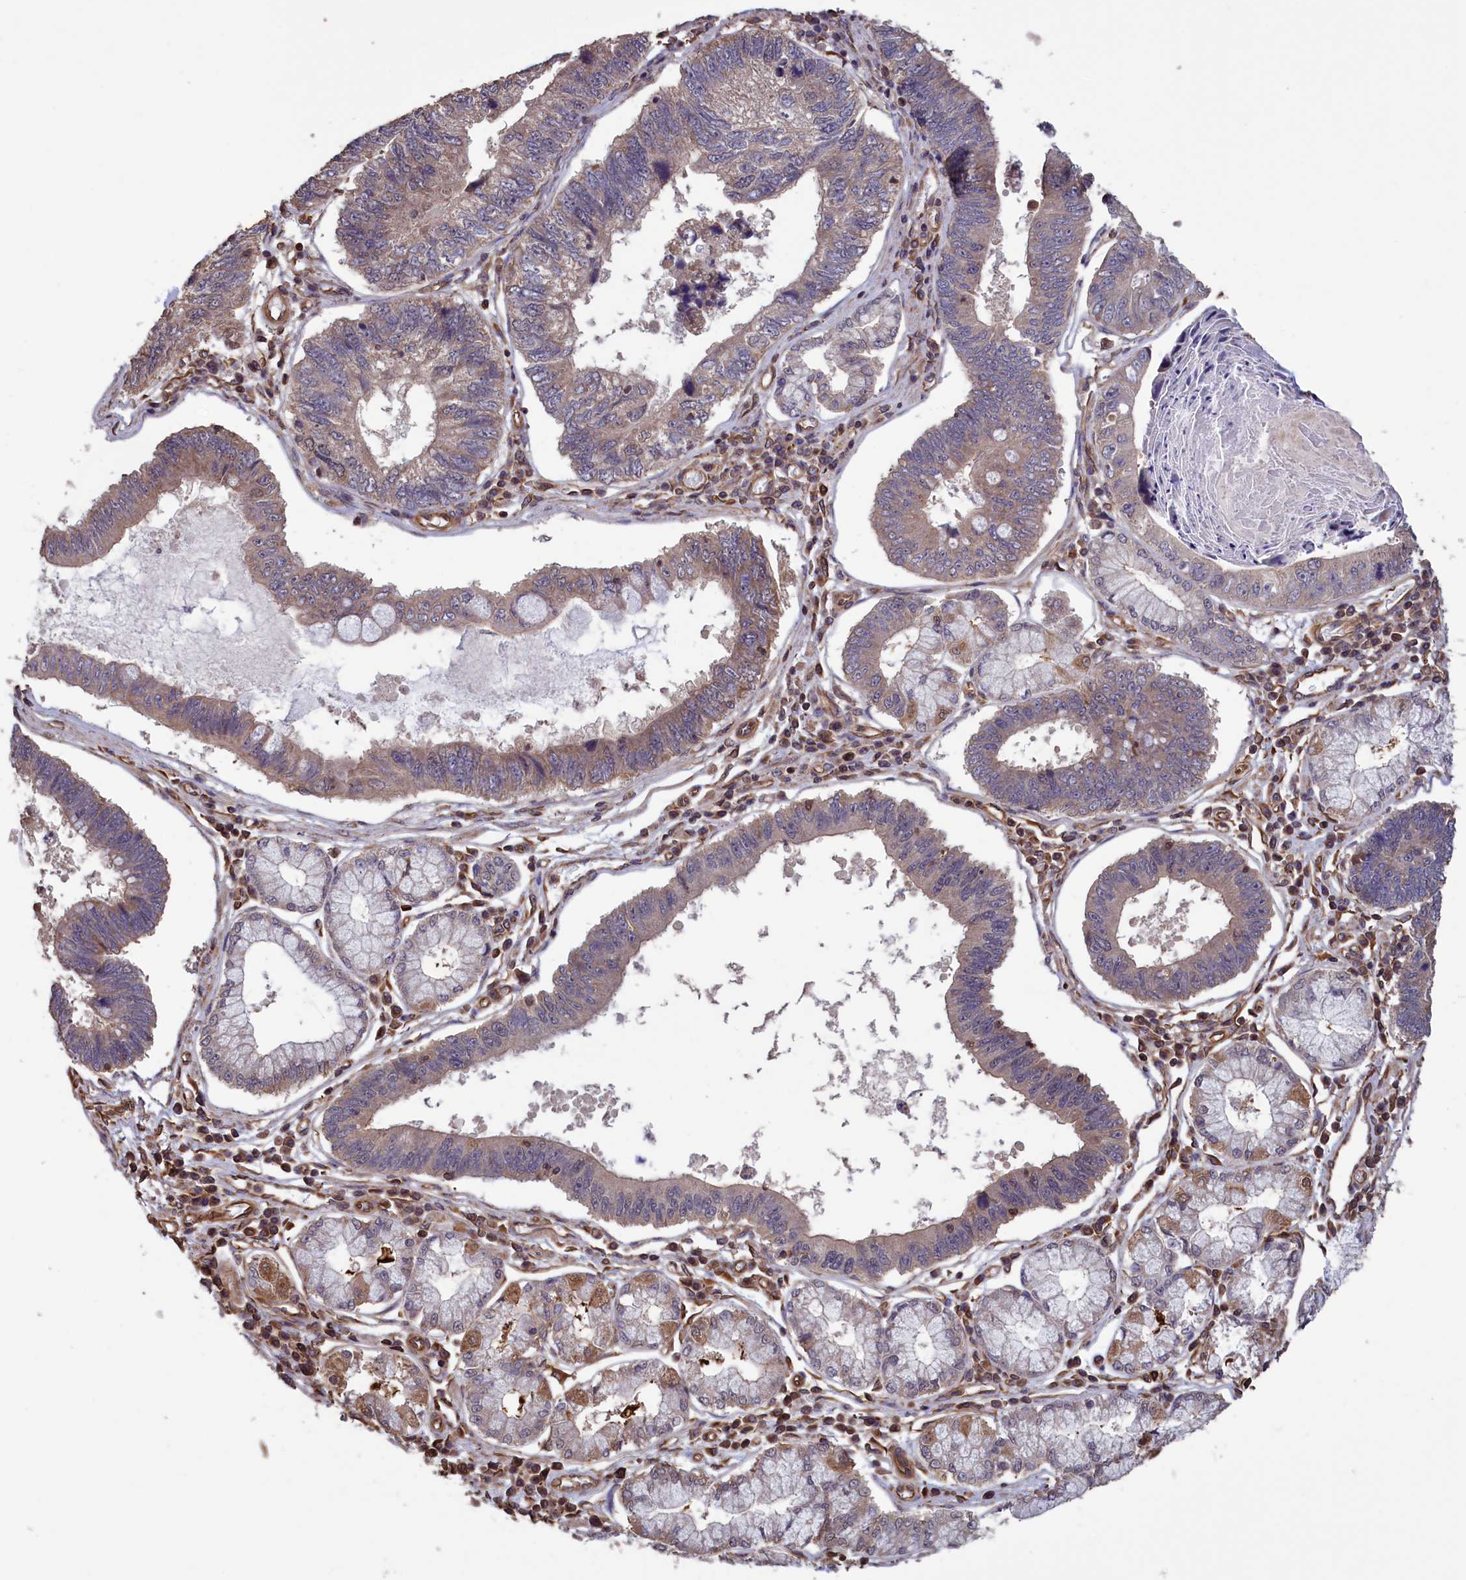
{"staining": {"intensity": "weak", "quantity": "<25%", "location": "cytoplasmic/membranous"}, "tissue": "stomach cancer", "cell_type": "Tumor cells", "image_type": "cancer", "snomed": [{"axis": "morphology", "description": "Adenocarcinoma, NOS"}, {"axis": "topography", "description": "Stomach"}], "caption": "Stomach adenocarcinoma was stained to show a protein in brown. There is no significant staining in tumor cells.", "gene": "DAPK3", "patient": {"sex": "male", "age": 59}}